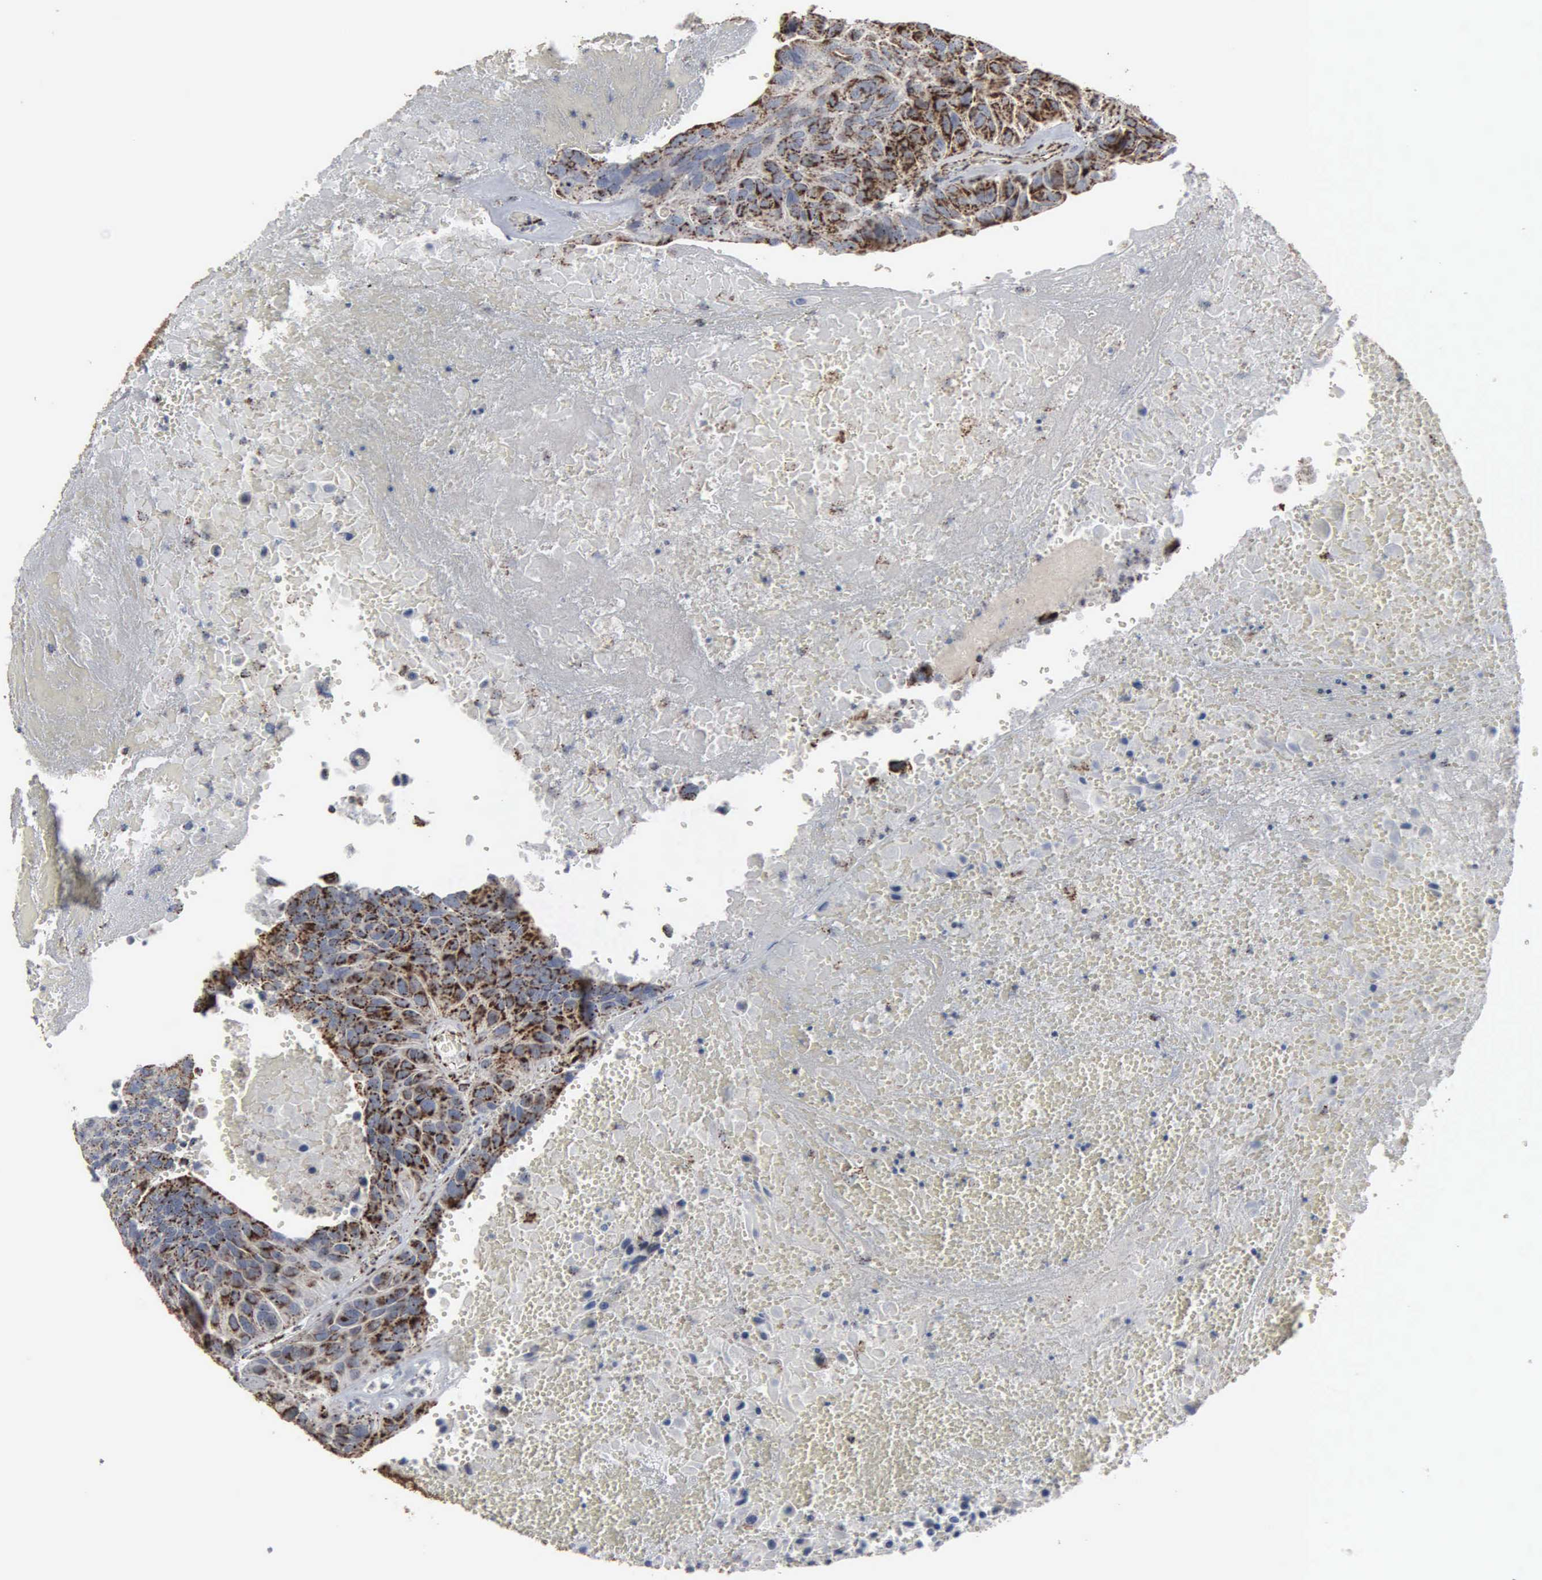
{"staining": {"intensity": "strong", "quantity": ">75%", "location": "cytoplasmic/membranous"}, "tissue": "urothelial cancer", "cell_type": "Tumor cells", "image_type": "cancer", "snomed": [{"axis": "morphology", "description": "Urothelial carcinoma, High grade"}, {"axis": "topography", "description": "Urinary bladder"}], "caption": "Protein expression analysis of high-grade urothelial carcinoma shows strong cytoplasmic/membranous positivity in about >75% of tumor cells. (Brightfield microscopy of DAB IHC at high magnification).", "gene": "HSPA9", "patient": {"sex": "male", "age": 66}}